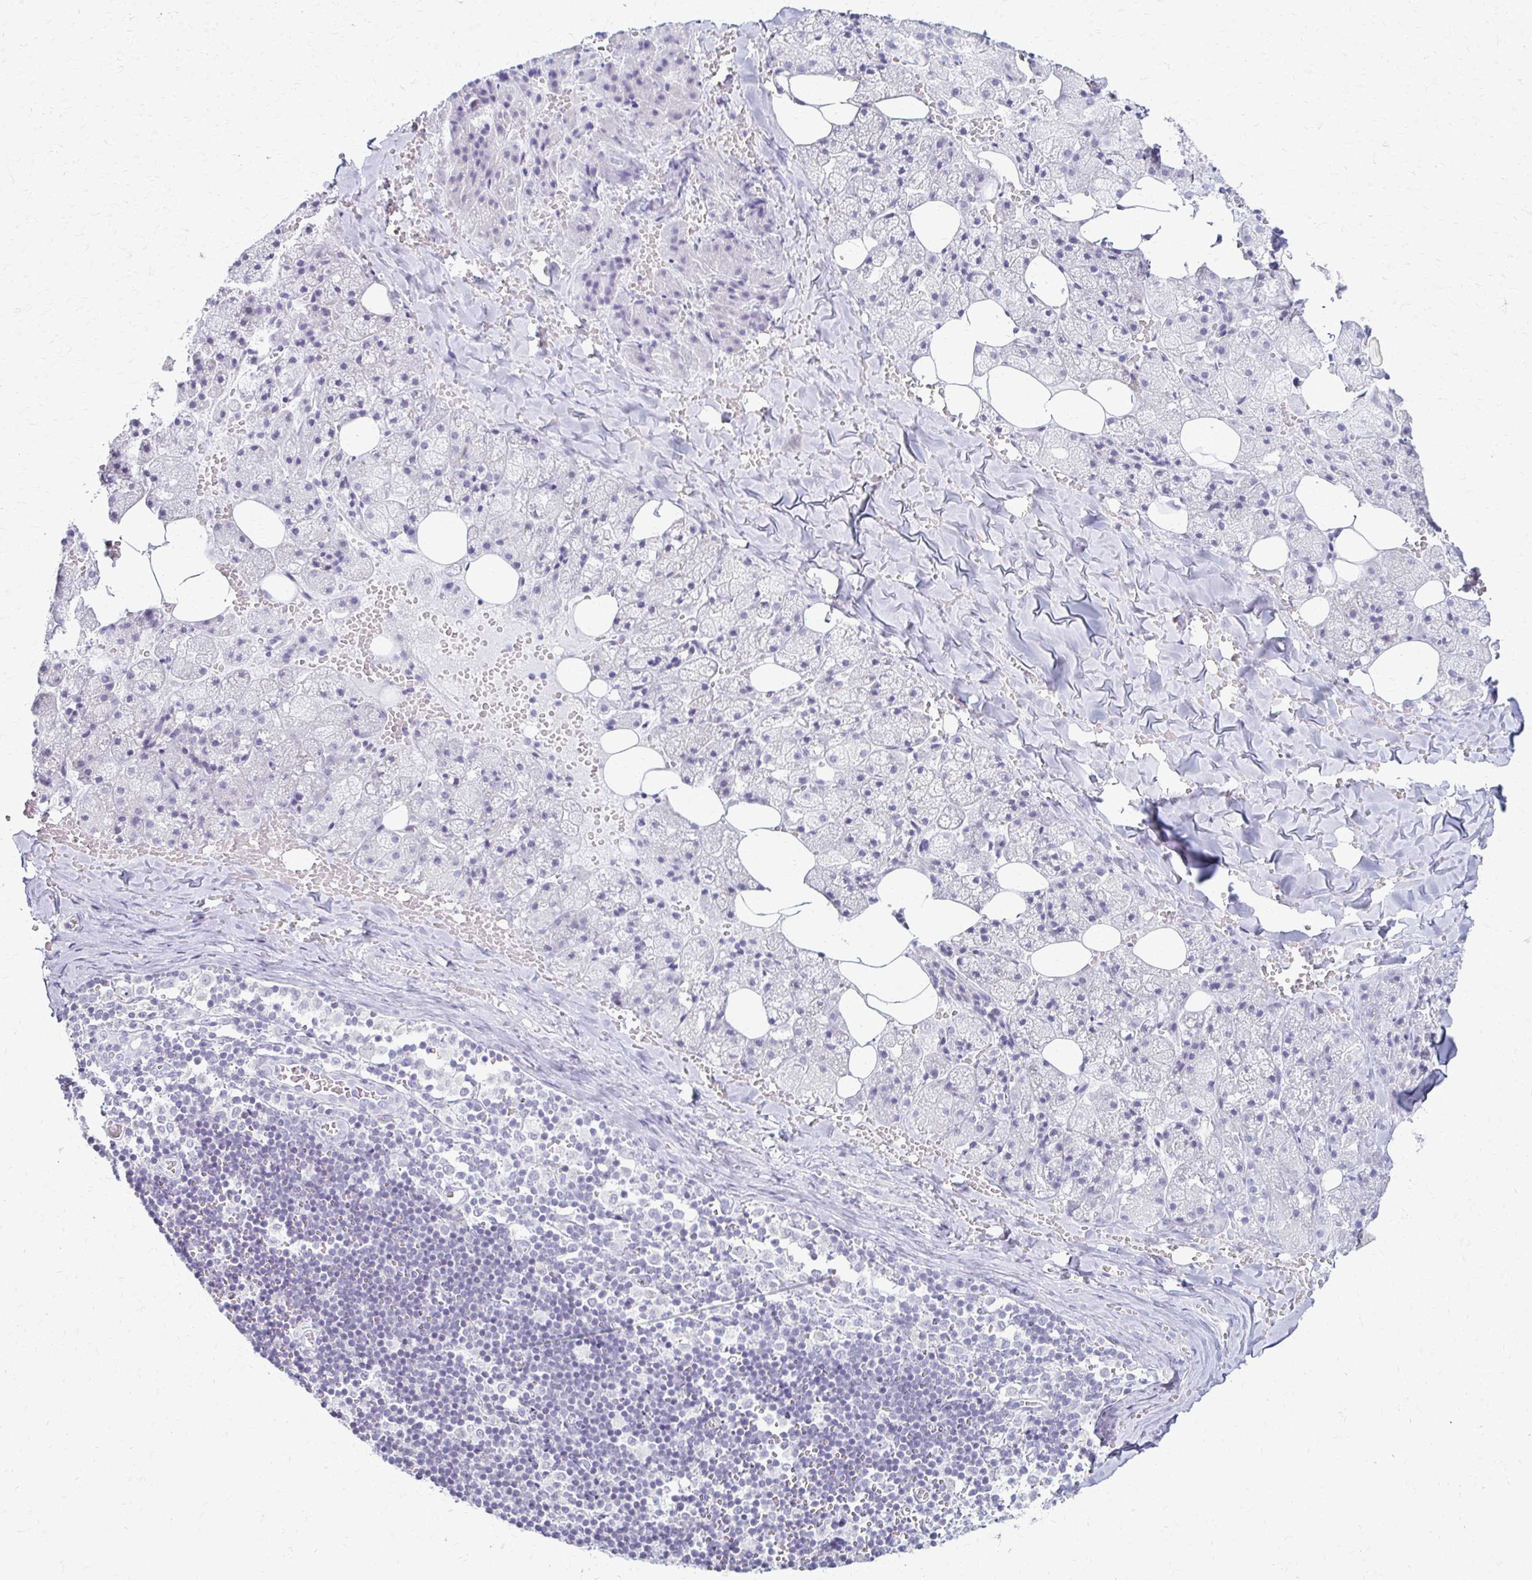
{"staining": {"intensity": "moderate", "quantity": "<25%", "location": "cytoplasmic/membranous"}, "tissue": "salivary gland", "cell_type": "Glandular cells", "image_type": "normal", "snomed": [{"axis": "morphology", "description": "Normal tissue, NOS"}, {"axis": "topography", "description": "Salivary gland"}, {"axis": "topography", "description": "Peripheral nerve tissue"}], "caption": "Immunohistochemical staining of unremarkable human salivary gland displays low levels of moderate cytoplasmic/membranous expression in about <25% of glandular cells.", "gene": "FCGR2A", "patient": {"sex": "male", "age": 38}}